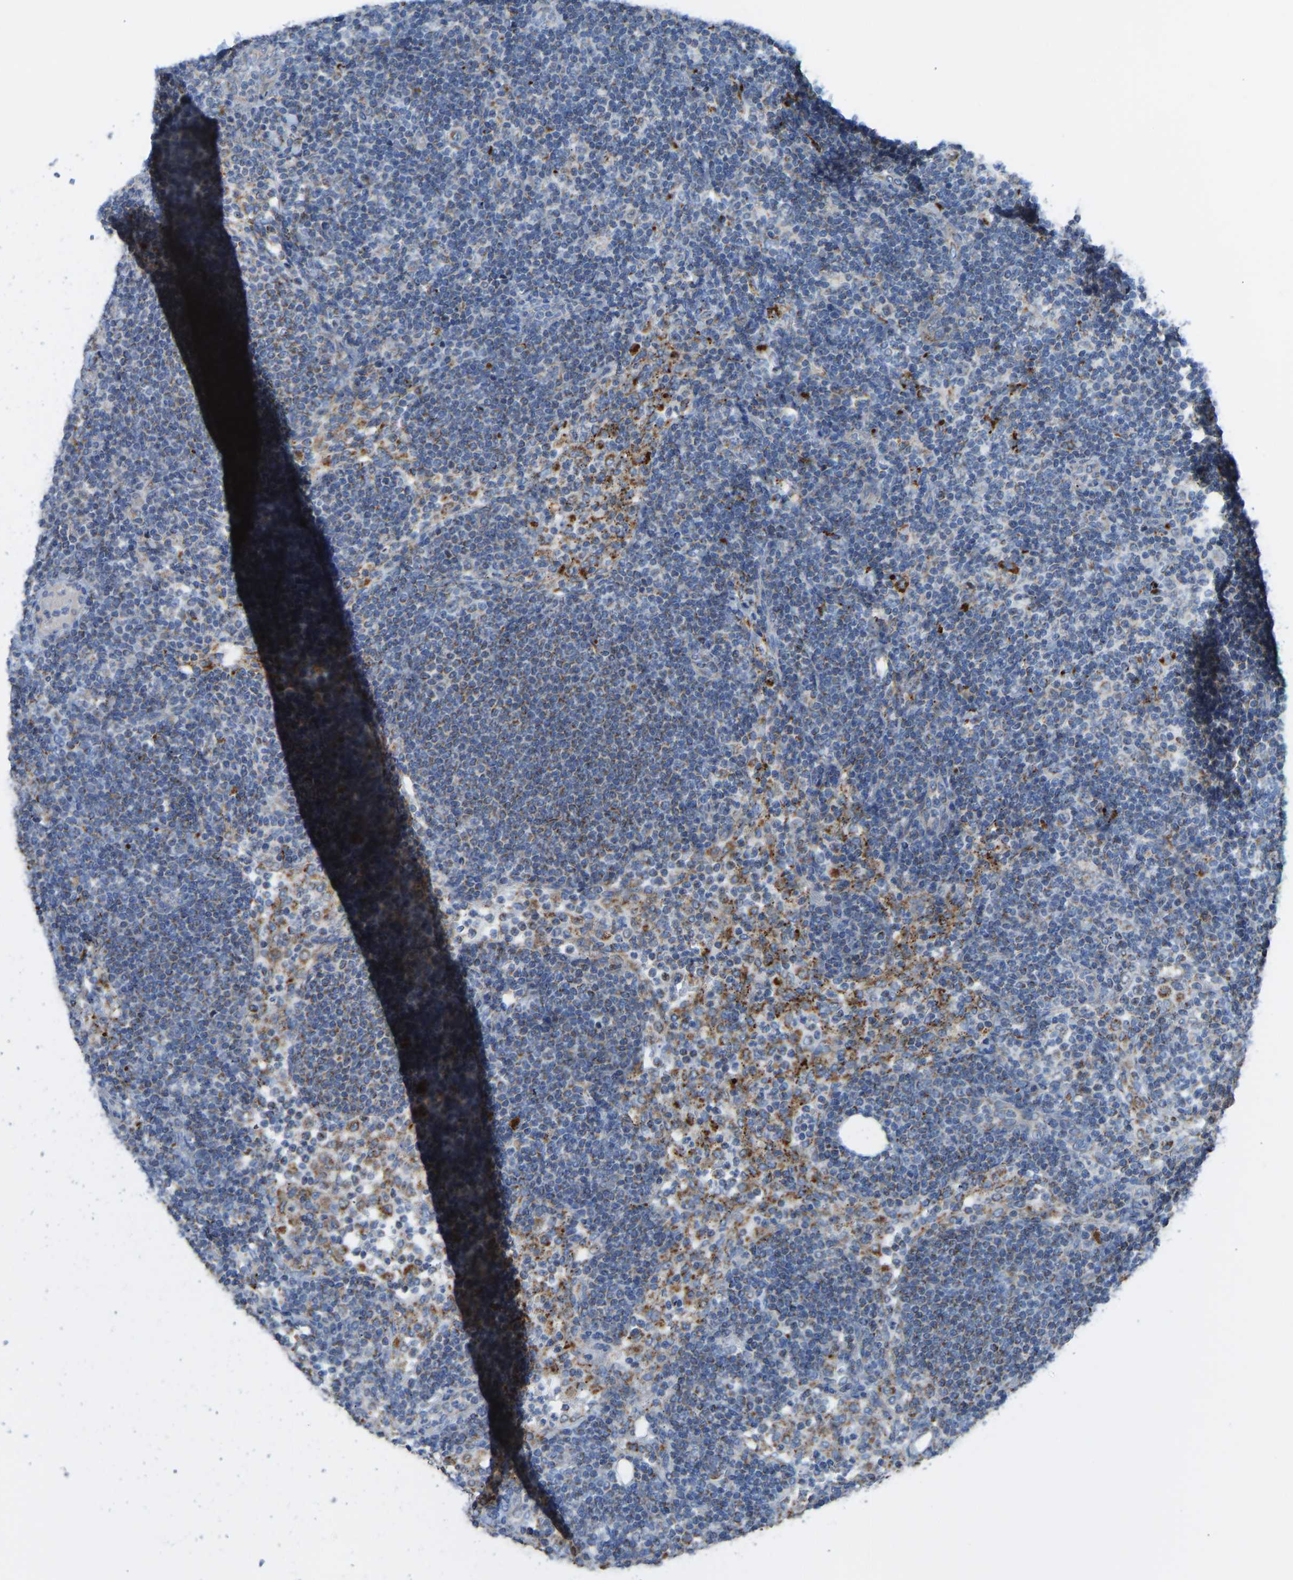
{"staining": {"intensity": "moderate", "quantity": "25%-75%", "location": "cytoplasmic/membranous"}, "tissue": "lymph node", "cell_type": "Germinal center cells", "image_type": "normal", "snomed": [{"axis": "morphology", "description": "Normal tissue, NOS"}, {"axis": "morphology", "description": "Carcinoid, malignant, NOS"}, {"axis": "topography", "description": "Lymph node"}], "caption": "A brown stain labels moderate cytoplasmic/membranous expression of a protein in germinal center cells of unremarkable lymph node.", "gene": "SMIM20", "patient": {"sex": "male", "age": 47}}